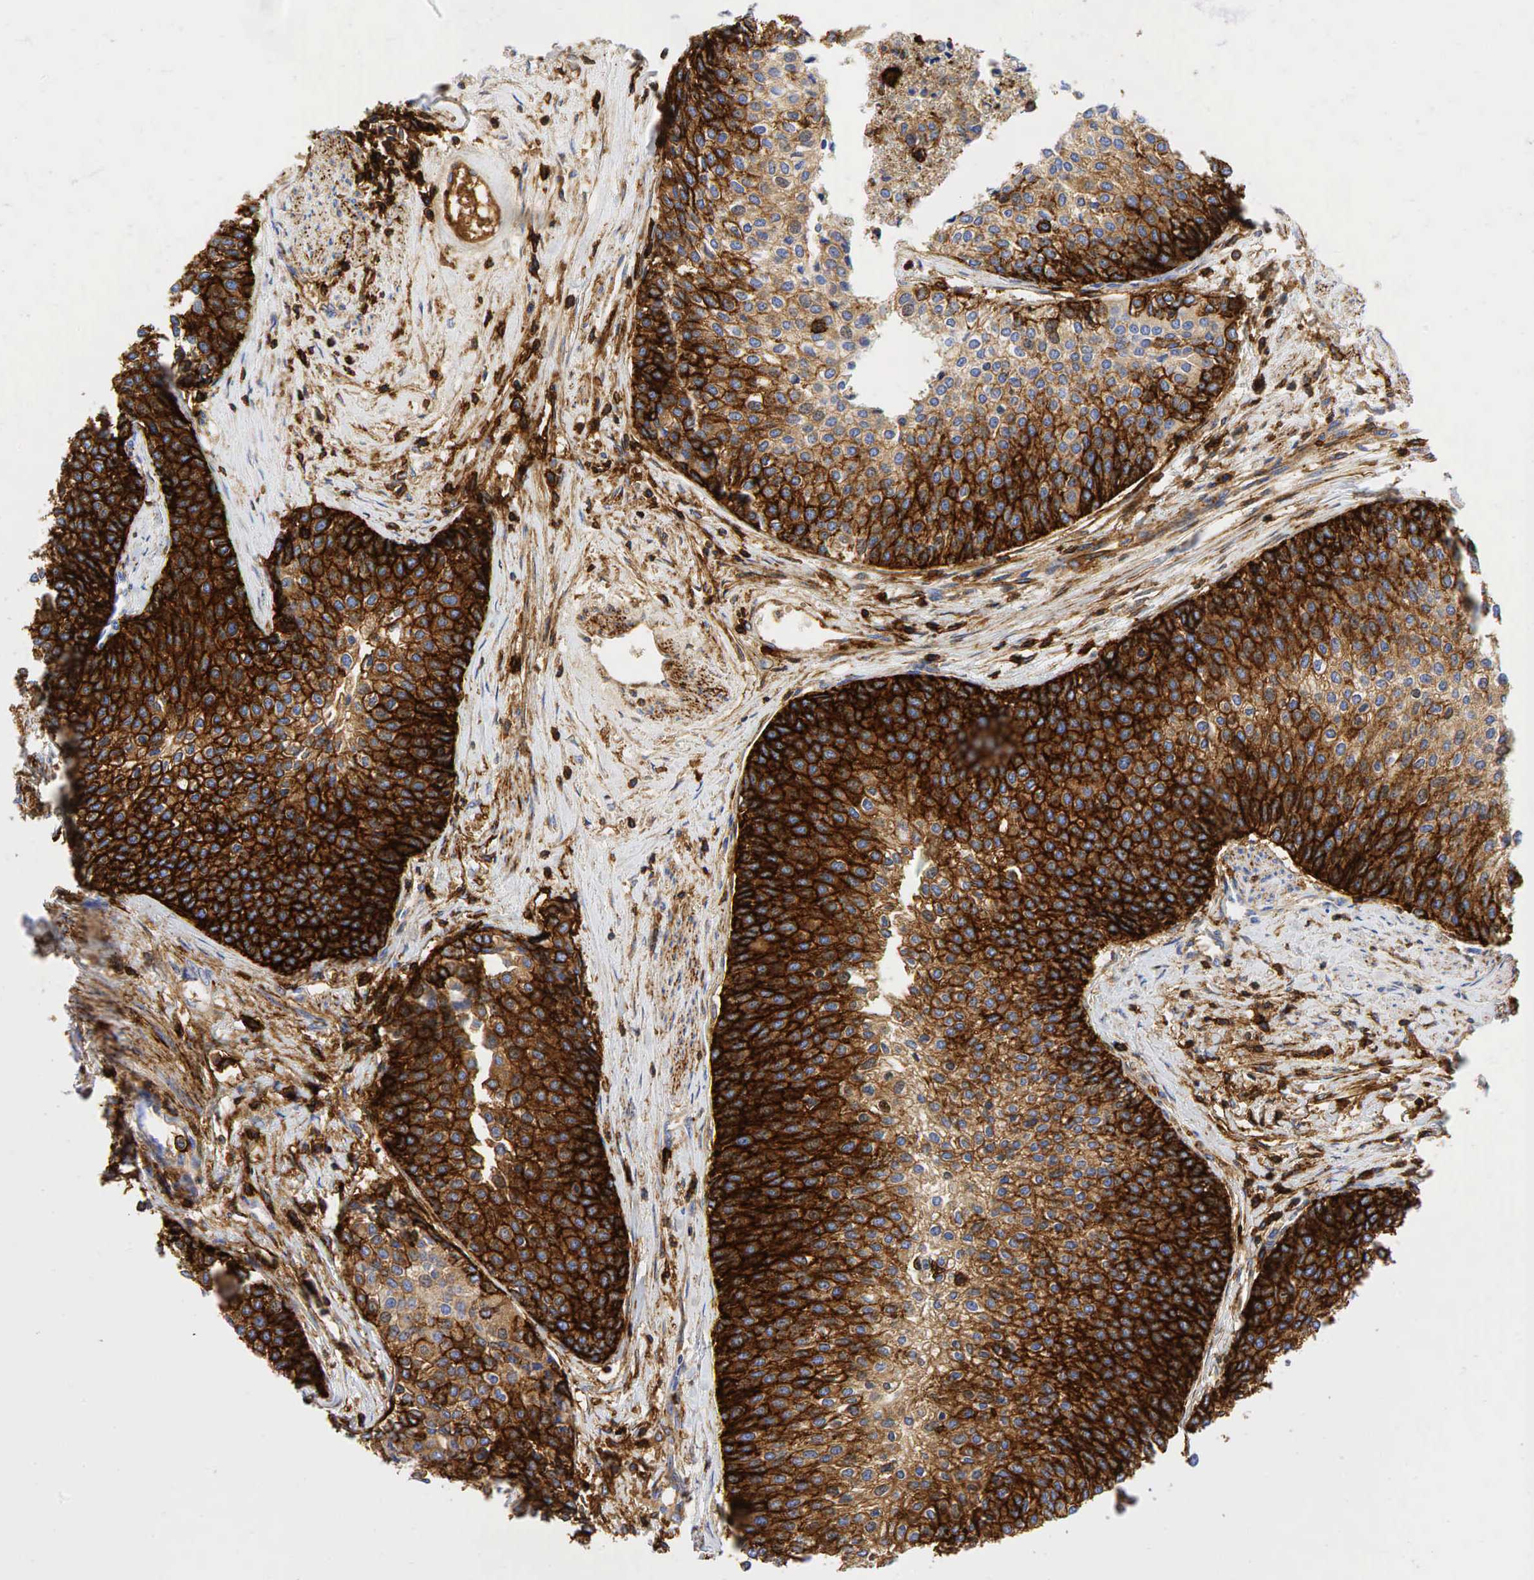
{"staining": {"intensity": "moderate", "quantity": ">75%", "location": "cytoplasmic/membranous"}, "tissue": "urothelial cancer", "cell_type": "Tumor cells", "image_type": "cancer", "snomed": [{"axis": "morphology", "description": "Urothelial carcinoma, Low grade"}, {"axis": "topography", "description": "Urinary bladder"}], "caption": "About >75% of tumor cells in urothelial cancer demonstrate moderate cytoplasmic/membranous protein positivity as visualized by brown immunohistochemical staining.", "gene": "CD44", "patient": {"sex": "female", "age": 73}}